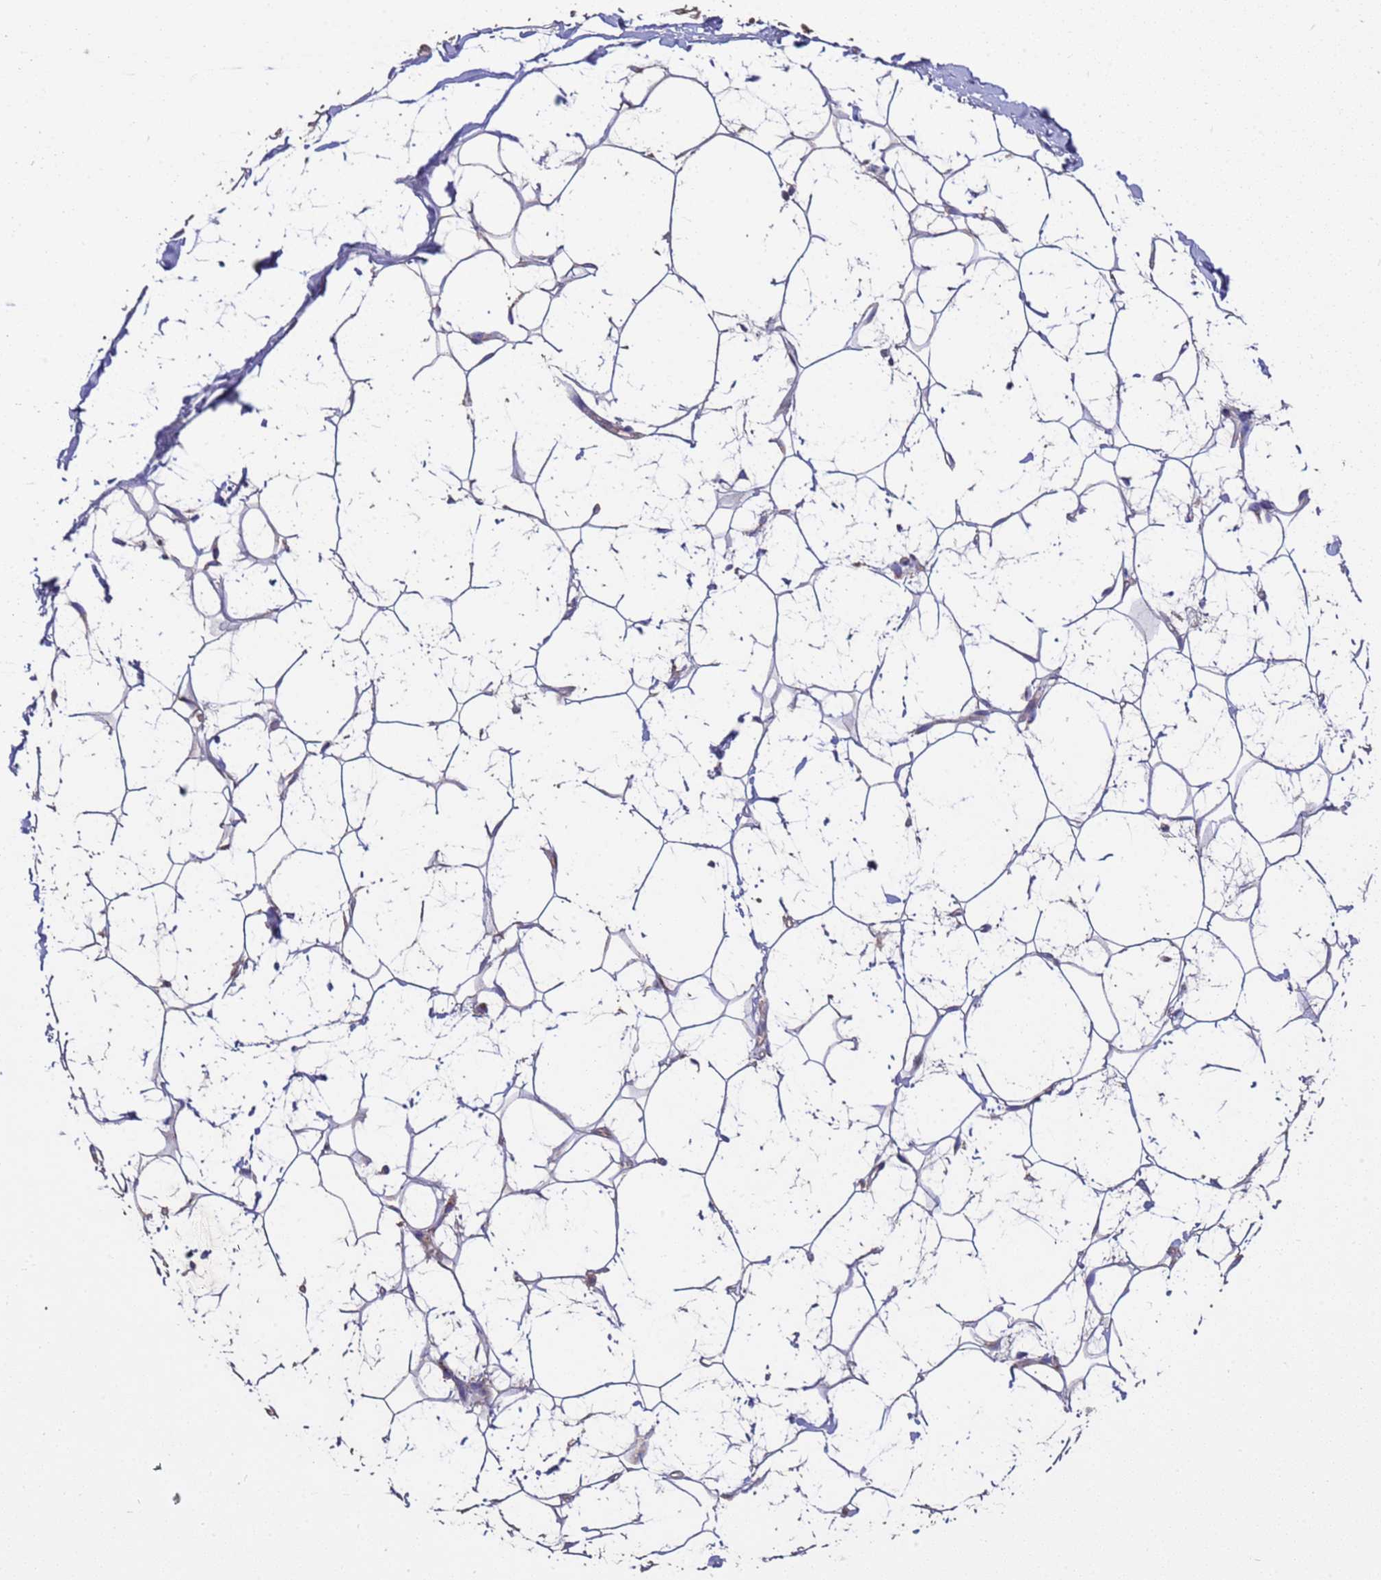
{"staining": {"intensity": "negative", "quantity": "none", "location": "none"}, "tissue": "adipose tissue", "cell_type": "Adipocytes", "image_type": "normal", "snomed": [{"axis": "morphology", "description": "Normal tissue, NOS"}, {"axis": "topography", "description": "Breast"}], "caption": "A high-resolution micrograph shows immunohistochemistry staining of unremarkable adipose tissue, which shows no significant staining in adipocytes.", "gene": "ZNFX1", "patient": {"sex": "female", "age": 26}}